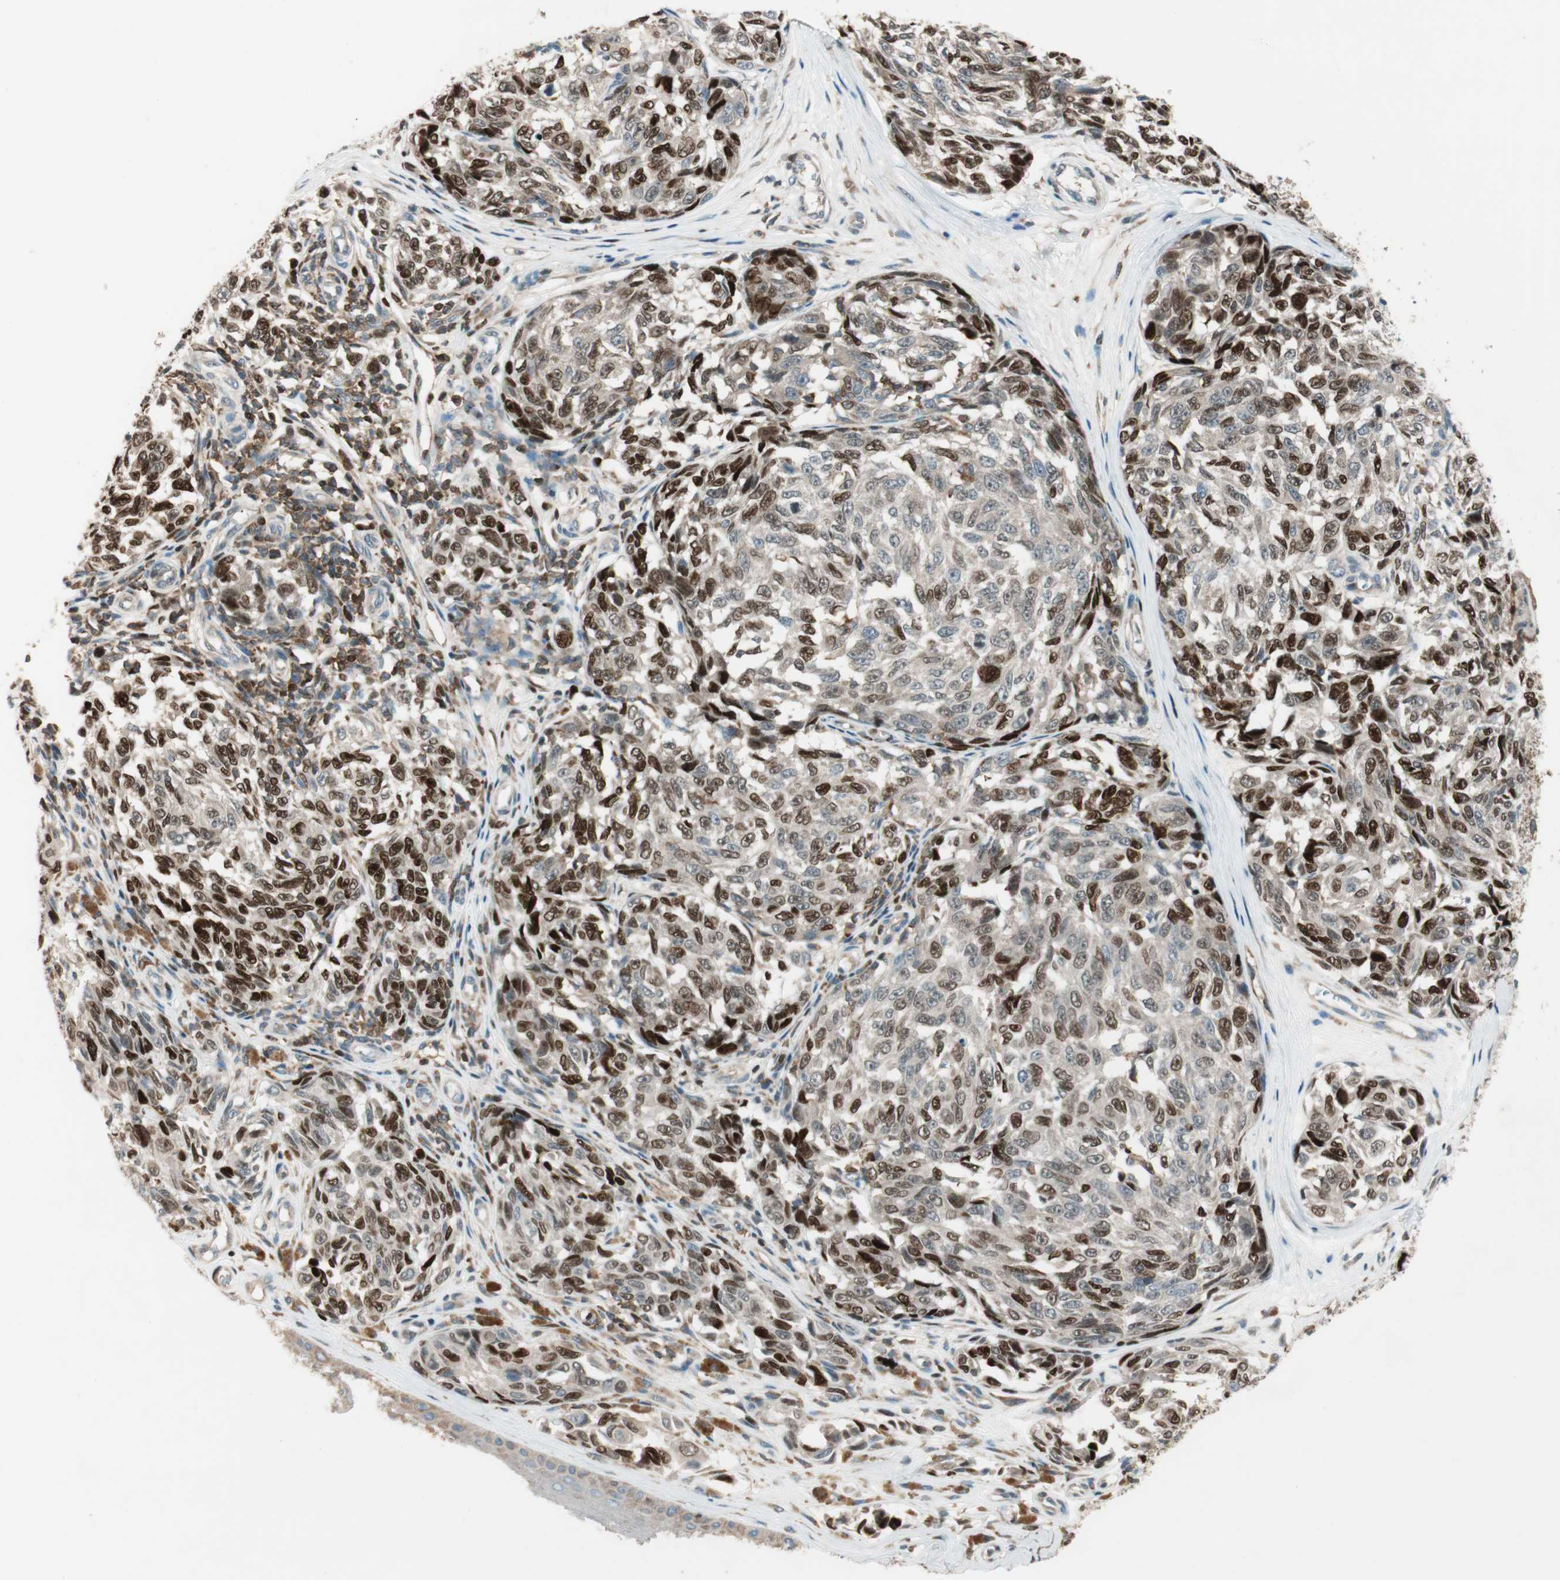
{"staining": {"intensity": "strong", "quantity": ">75%", "location": "cytoplasmic/membranous,nuclear"}, "tissue": "melanoma", "cell_type": "Tumor cells", "image_type": "cancer", "snomed": [{"axis": "morphology", "description": "Malignant melanoma, NOS"}, {"axis": "topography", "description": "Skin"}], "caption": "A high-resolution histopathology image shows immunohistochemistry staining of malignant melanoma, which demonstrates strong cytoplasmic/membranous and nuclear staining in approximately >75% of tumor cells.", "gene": "BIN1", "patient": {"sex": "female", "age": 64}}